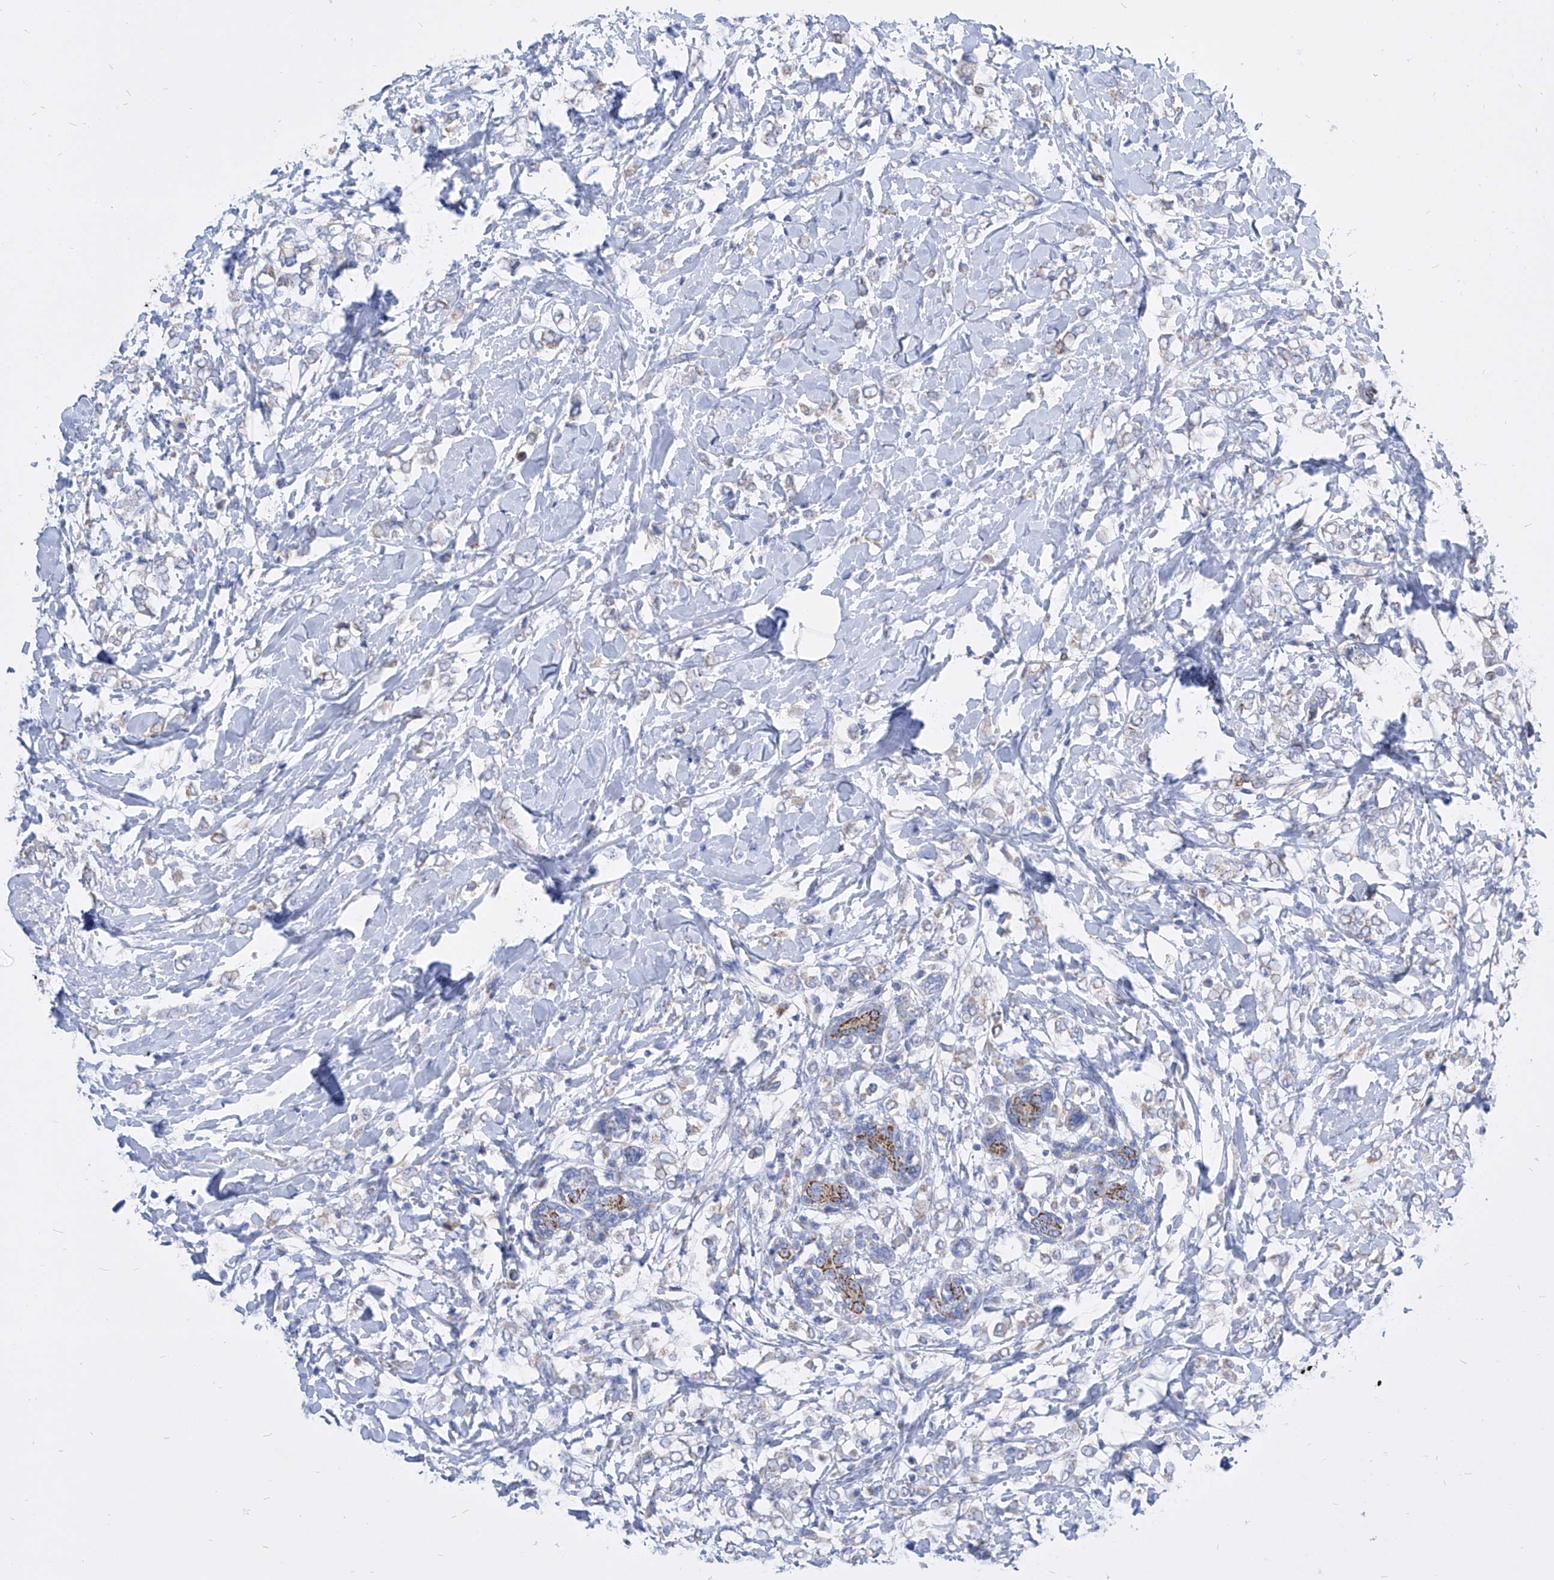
{"staining": {"intensity": "negative", "quantity": "none", "location": "none"}, "tissue": "breast cancer", "cell_type": "Tumor cells", "image_type": "cancer", "snomed": [{"axis": "morphology", "description": "Normal tissue, NOS"}, {"axis": "morphology", "description": "Lobular carcinoma"}, {"axis": "topography", "description": "Breast"}], "caption": "Tumor cells show no significant expression in breast cancer.", "gene": "COQ3", "patient": {"sex": "female", "age": 47}}